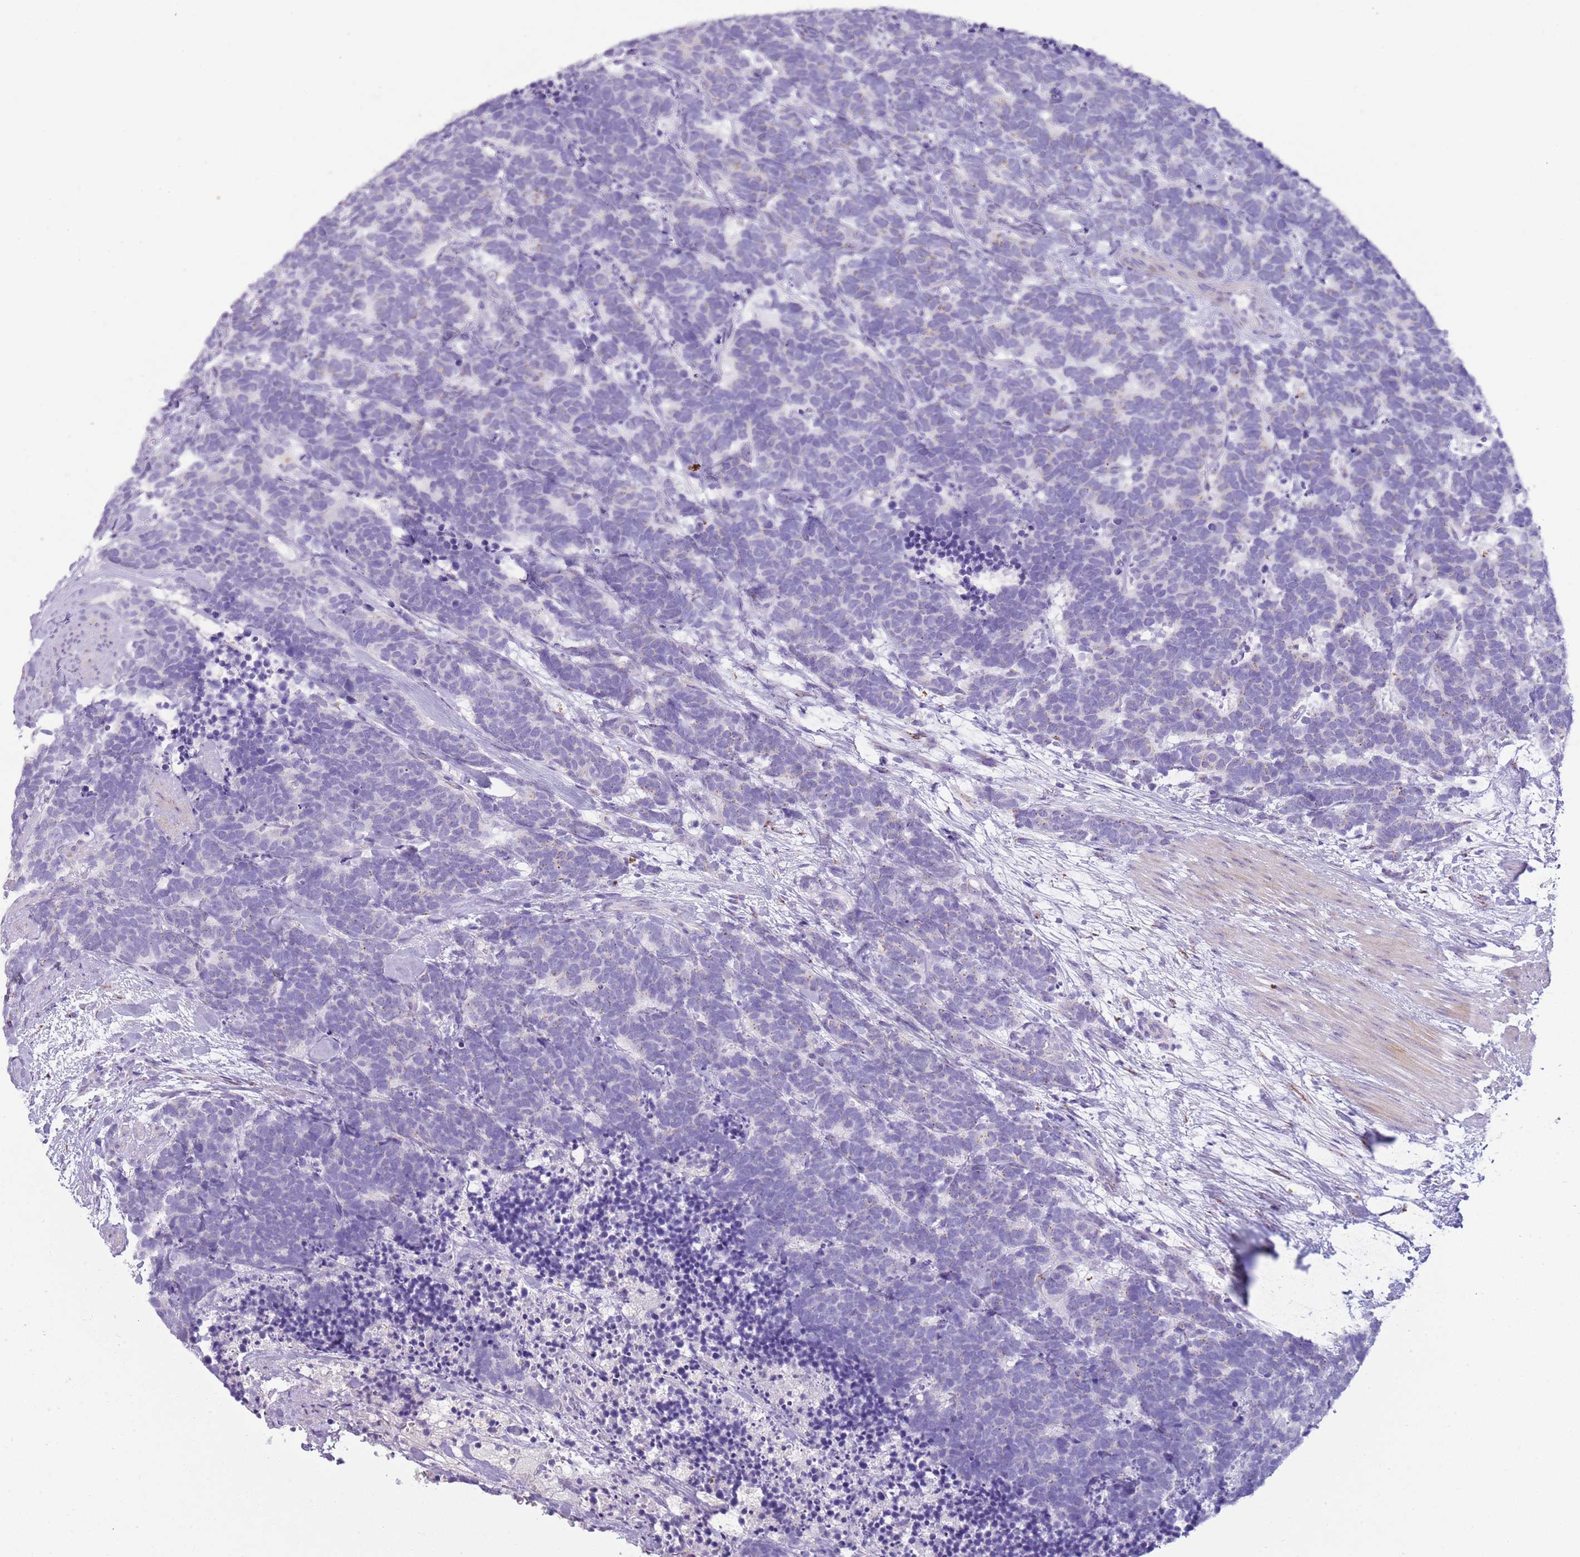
{"staining": {"intensity": "negative", "quantity": "none", "location": "none"}, "tissue": "carcinoid", "cell_type": "Tumor cells", "image_type": "cancer", "snomed": [{"axis": "morphology", "description": "Carcinoma, NOS"}, {"axis": "morphology", "description": "Carcinoid, malignant, NOS"}, {"axis": "topography", "description": "Prostate"}], "caption": "This is an IHC photomicrograph of malignant carcinoid. There is no positivity in tumor cells.", "gene": "NBPF6", "patient": {"sex": "male", "age": 57}}